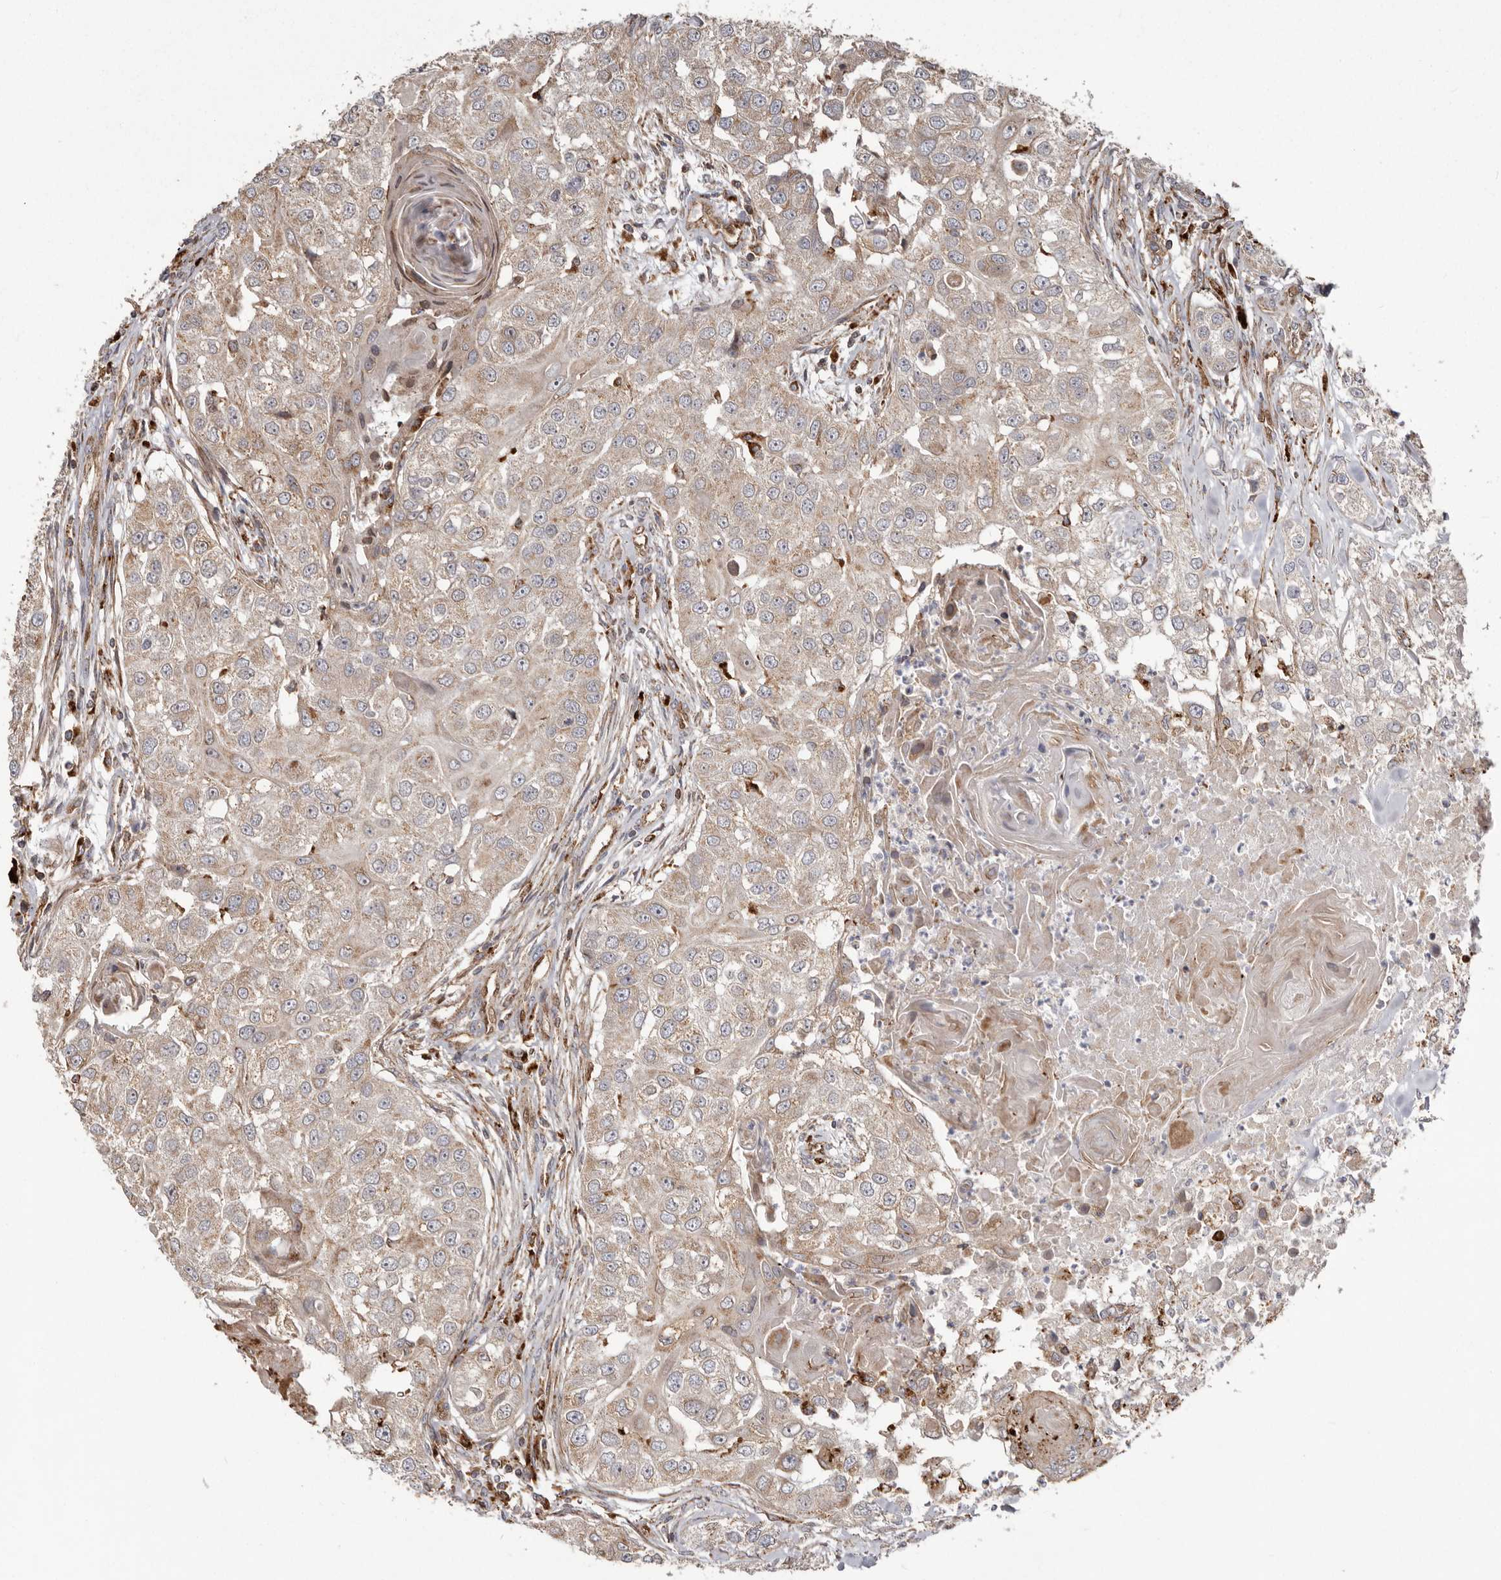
{"staining": {"intensity": "weak", "quantity": ">75%", "location": "cytoplasmic/membranous"}, "tissue": "head and neck cancer", "cell_type": "Tumor cells", "image_type": "cancer", "snomed": [{"axis": "morphology", "description": "Normal tissue, NOS"}, {"axis": "morphology", "description": "Squamous cell carcinoma, NOS"}, {"axis": "topography", "description": "Skeletal muscle"}, {"axis": "topography", "description": "Head-Neck"}], "caption": "A brown stain shows weak cytoplasmic/membranous positivity of a protein in human head and neck cancer tumor cells.", "gene": "NUP43", "patient": {"sex": "male", "age": 51}}